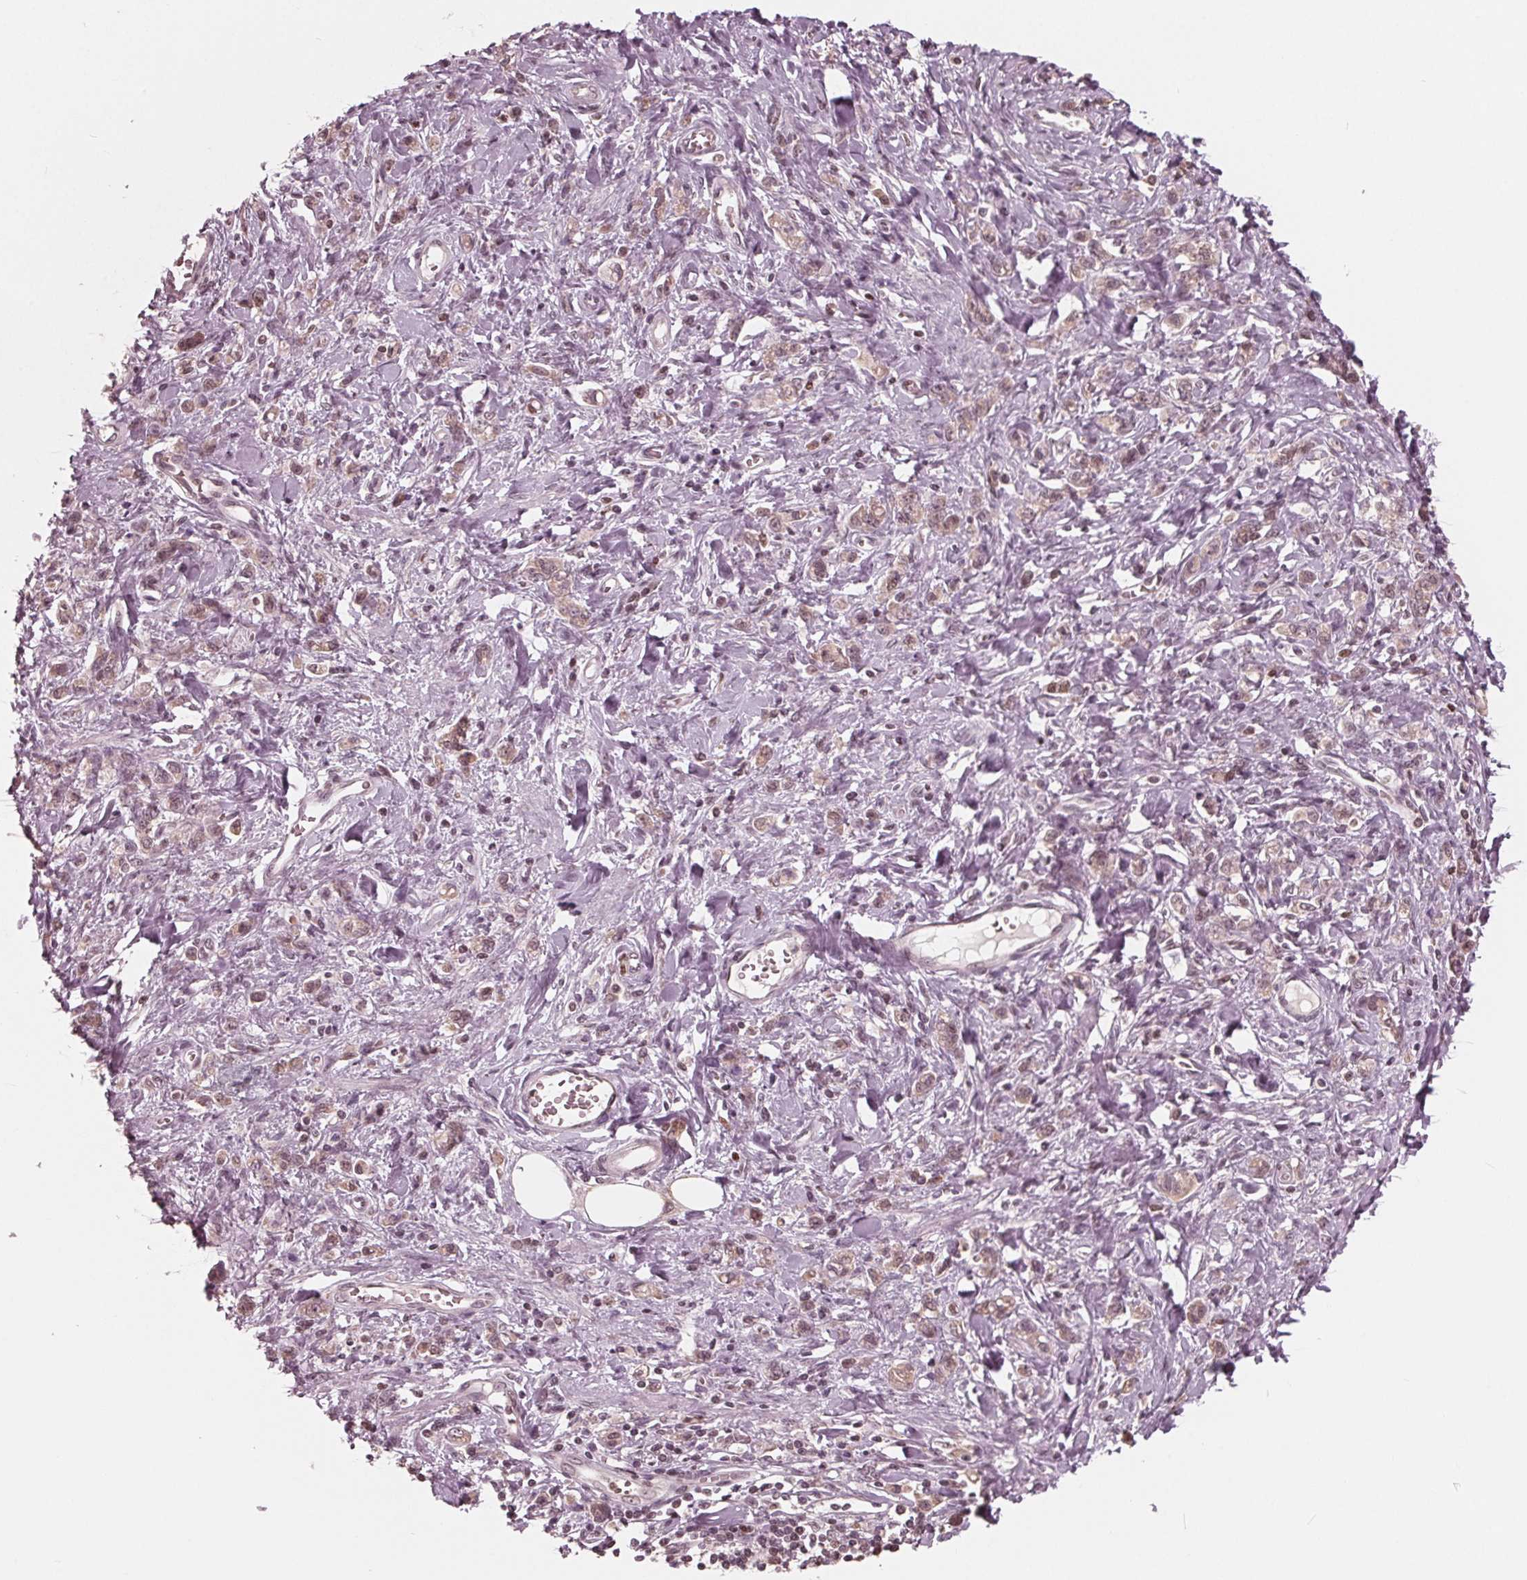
{"staining": {"intensity": "weak", "quantity": "25%-75%", "location": "nuclear"}, "tissue": "stomach cancer", "cell_type": "Tumor cells", "image_type": "cancer", "snomed": [{"axis": "morphology", "description": "Adenocarcinoma, NOS"}, {"axis": "topography", "description": "Stomach"}], "caption": "Weak nuclear expression for a protein is seen in about 25%-75% of tumor cells of stomach adenocarcinoma using immunohistochemistry.", "gene": "HIRIP3", "patient": {"sex": "male", "age": 77}}